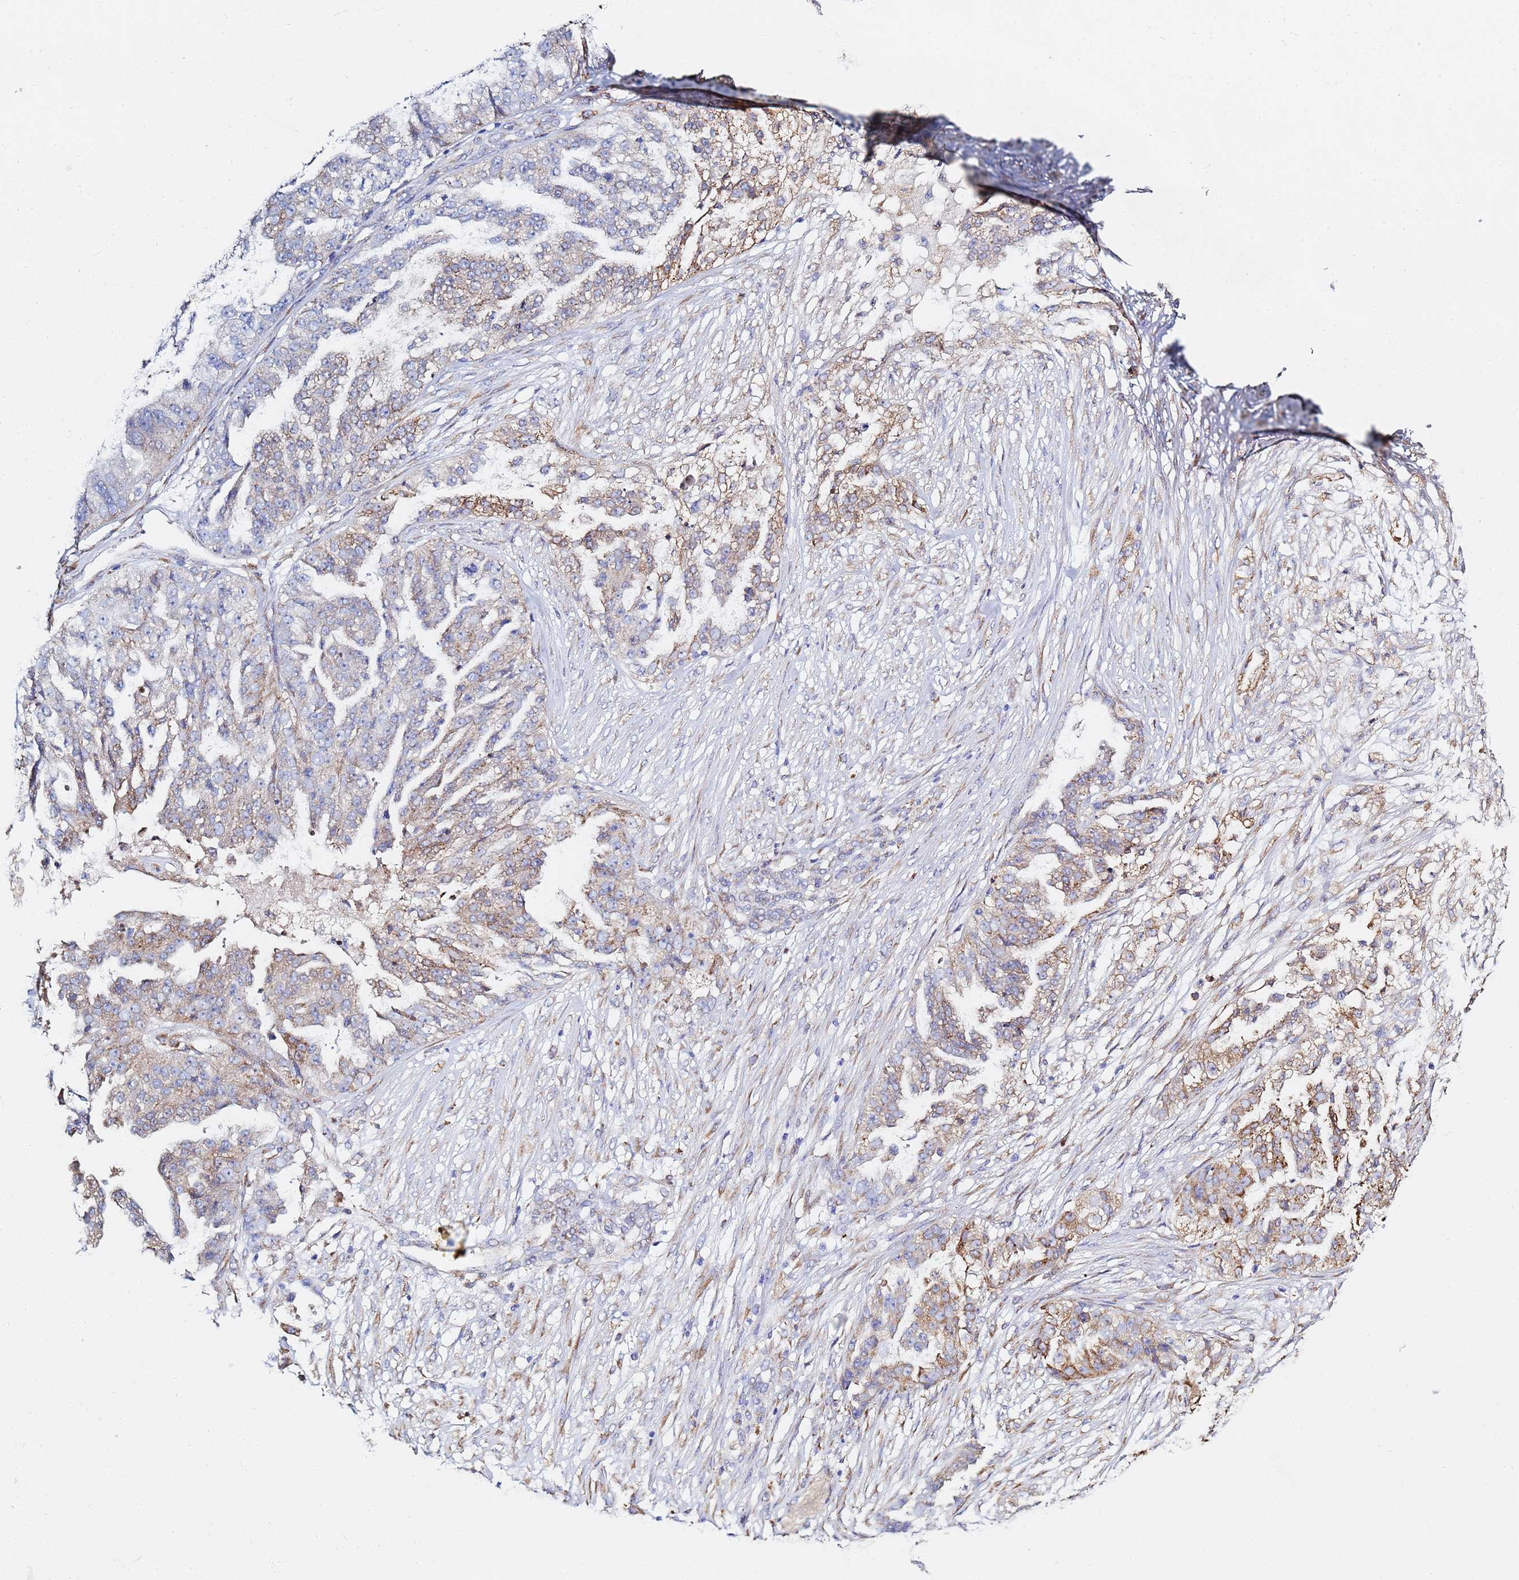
{"staining": {"intensity": "moderate", "quantity": "25%-75%", "location": "cytoplasmic/membranous"}, "tissue": "ovarian cancer", "cell_type": "Tumor cells", "image_type": "cancer", "snomed": [{"axis": "morphology", "description": "Cystadenocarcinoma, serous, NOS"}, {"axis": "topography", "description": "Ovary"}], "caption": "Immunohistochemical staining of serous cystadenocarcinoma (ovarian) reveals moderate cytoplasmic/membranous protein positivity in approximately 25%-75% of tumor cells.", "gene": "GDAP2", "patient": {"sex": "female", "age": 58}}